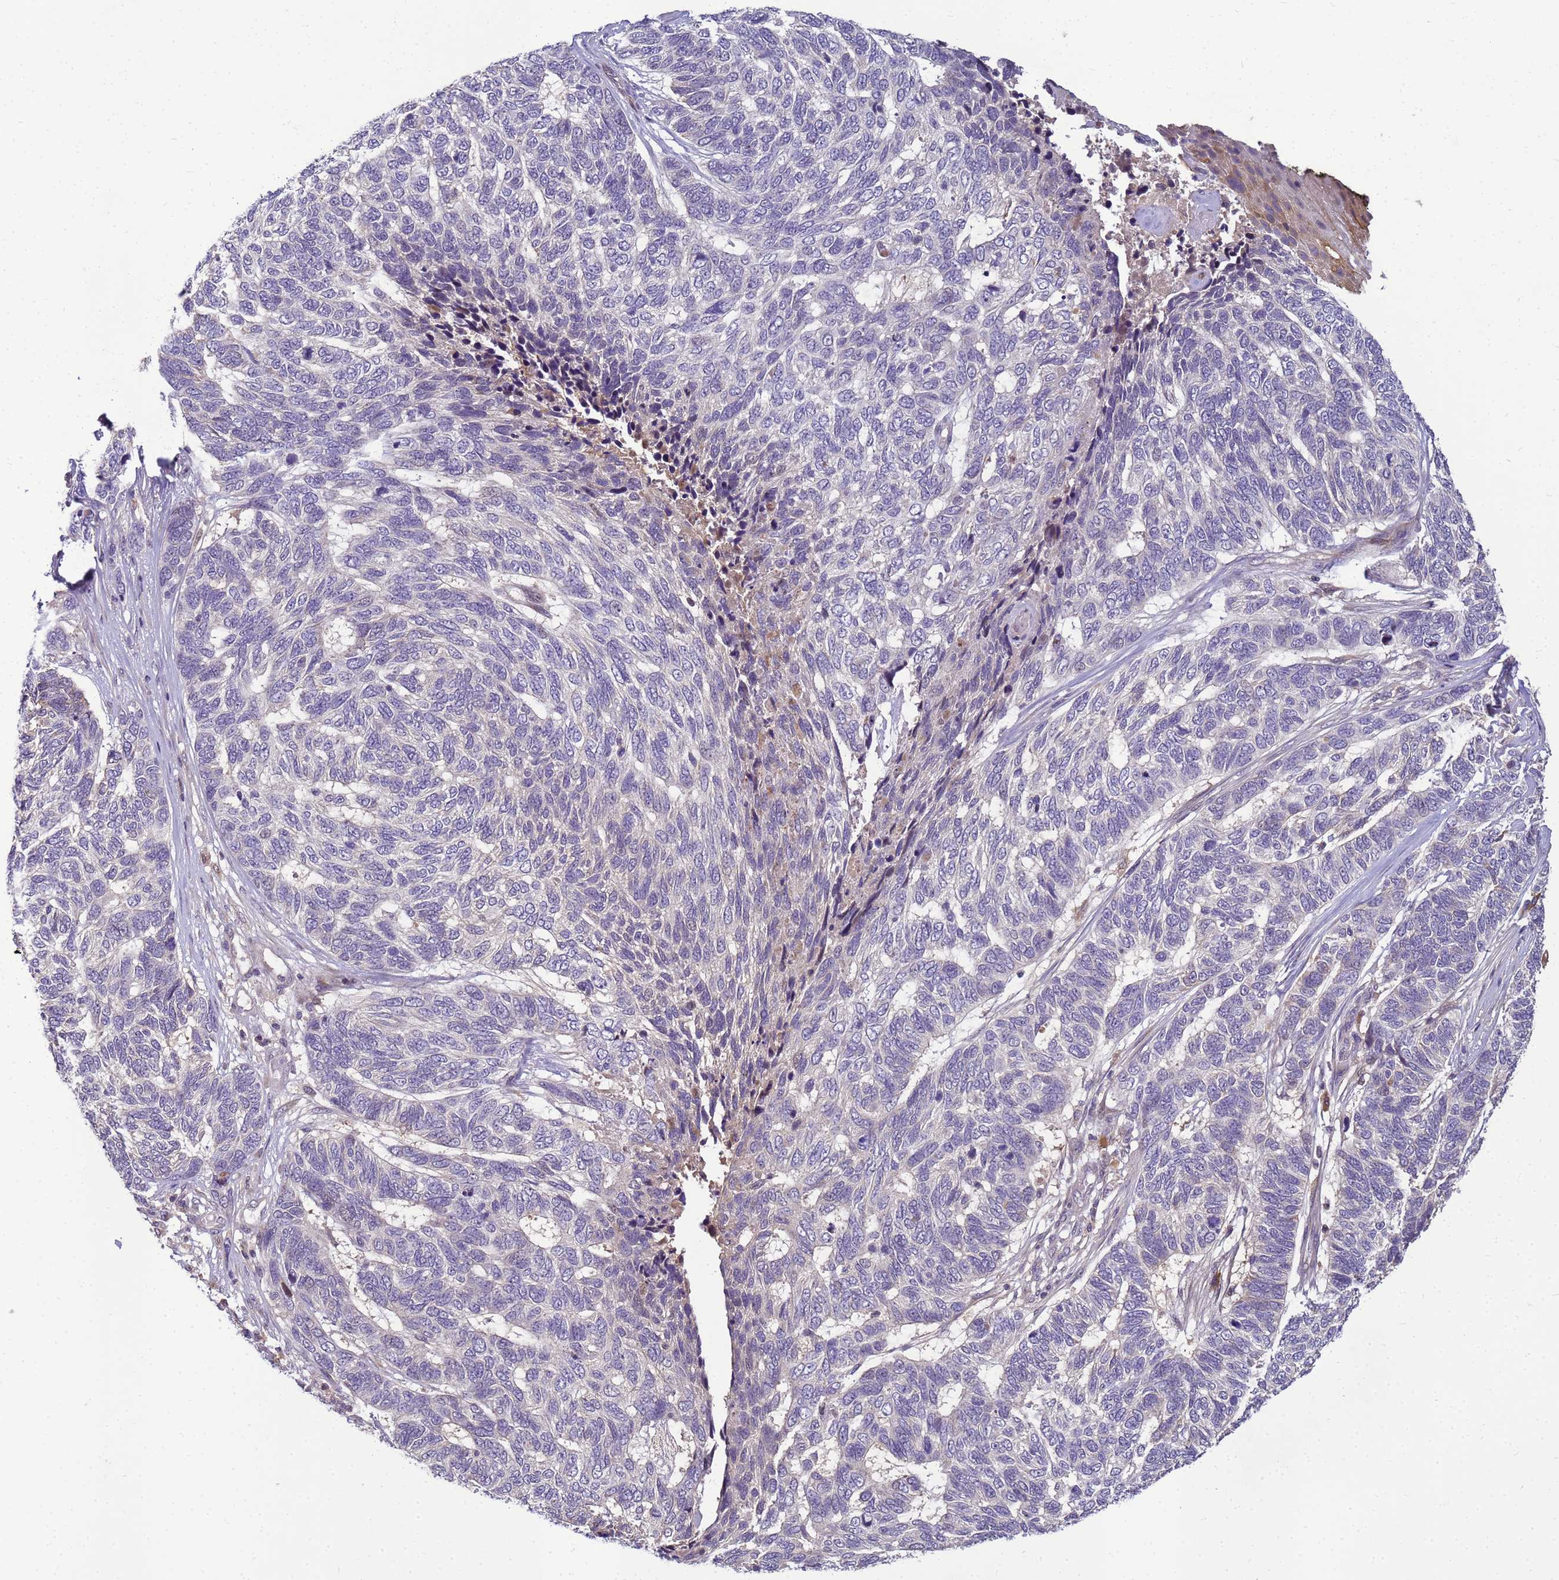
{"staining": {"intensity": "negative", "quantity": "none", "location": "none"}, "tissue": "skin cancer", "cell_type": "Tumor cells", "image_type": "cancer", "snomed": [{"axis": "morphology", "description": "Basal cell carcinoma"}, {"axis": "topography", "description": "Skin"}], "caption": "This image is of skin cancer stained with immunohistochemistry to label a protein in brown with the nuclei are counter-stained blue. There is no positivity in tumor cells. (Stains: DAB IHC with hematoxylin counter stain, Microscopy: brightfield microscopy at high magnification).", "gene": "TMEM74B", "patient": {"sex": "female", "age": 65}}